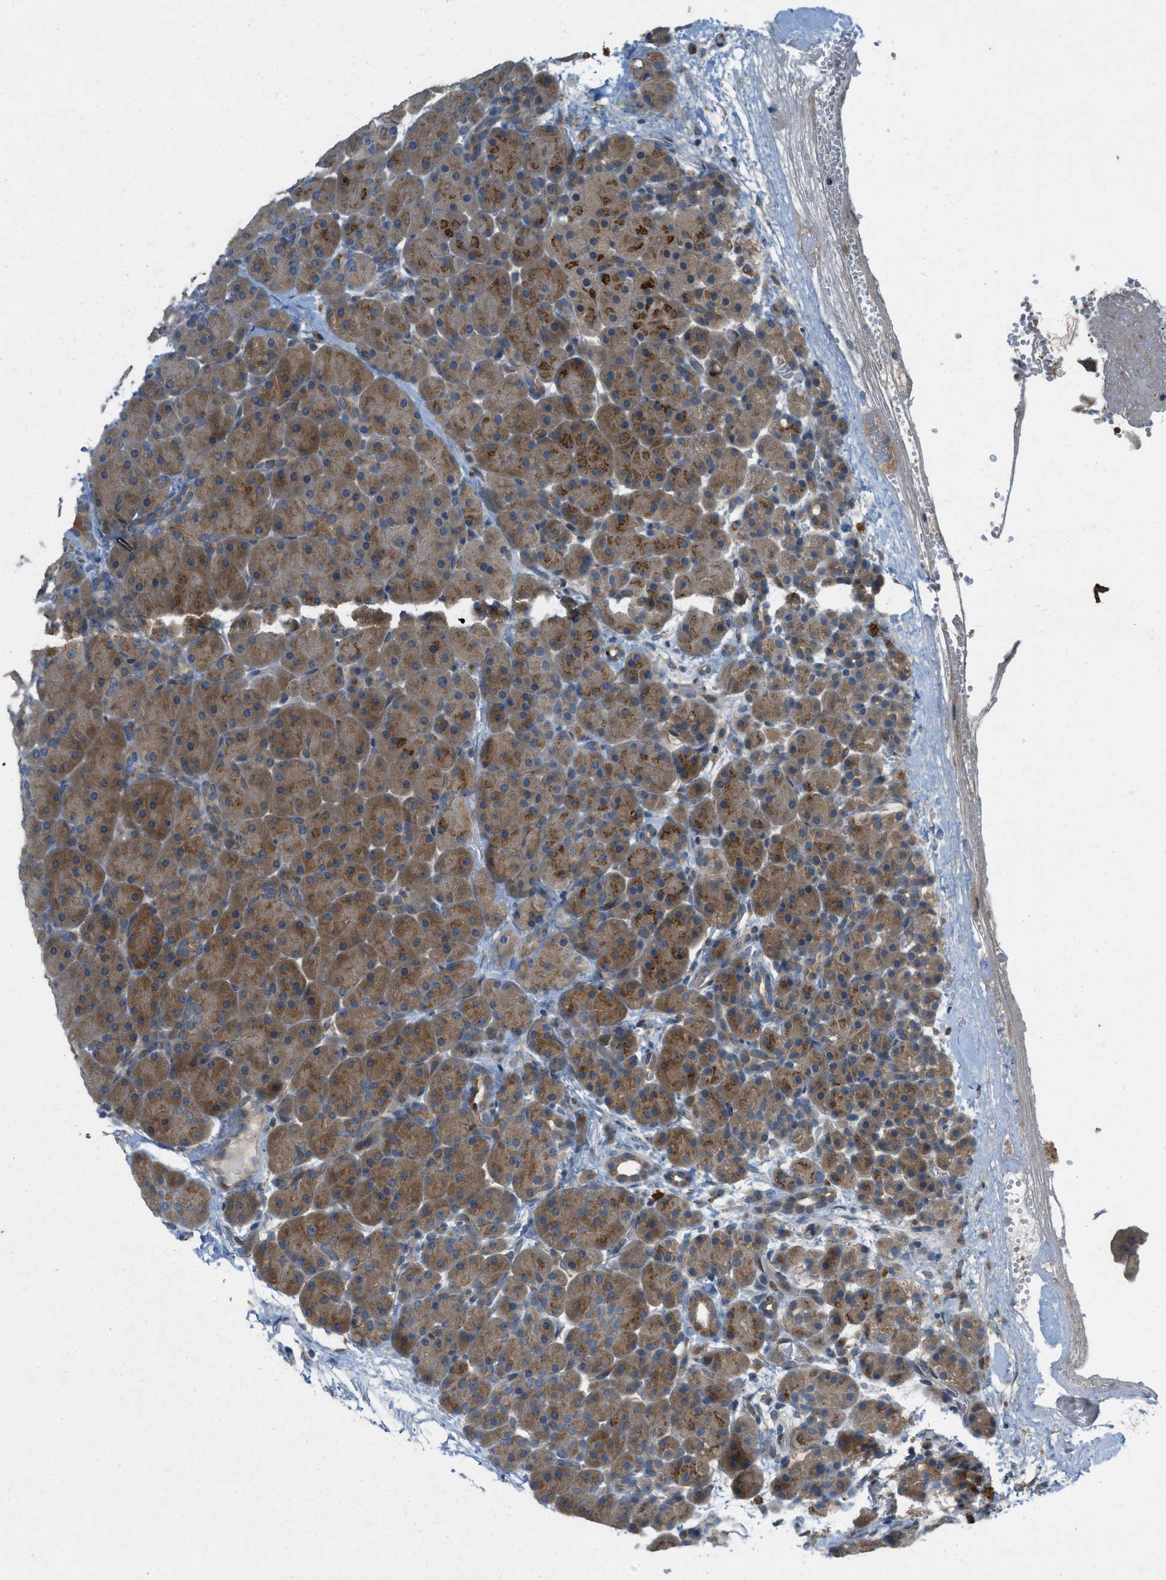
{"staining": {"intensity": "strong", "quantity": "25%-75%", "location": "cytoplasmic/membranous"}, "tissue": "pancreas", "cell_type": "Exocrine glandular cells", "image_type": "normal", "snomed": [{"axis": "morphology", "description": "Normal tissue, NOS"}, {"axis": "topography", "description": "Pancreas"}], "caption": "Immunohistochemistry (DAB (3,3'-diaminobenzidine)) staining of unremarkable pancreas displays strong cytoplasmic/membranous protein expression in about 25%-75% of exocrine glandular cells.", "gene": "ADCY6", "patient": {"sex": "male", "age": 66}}